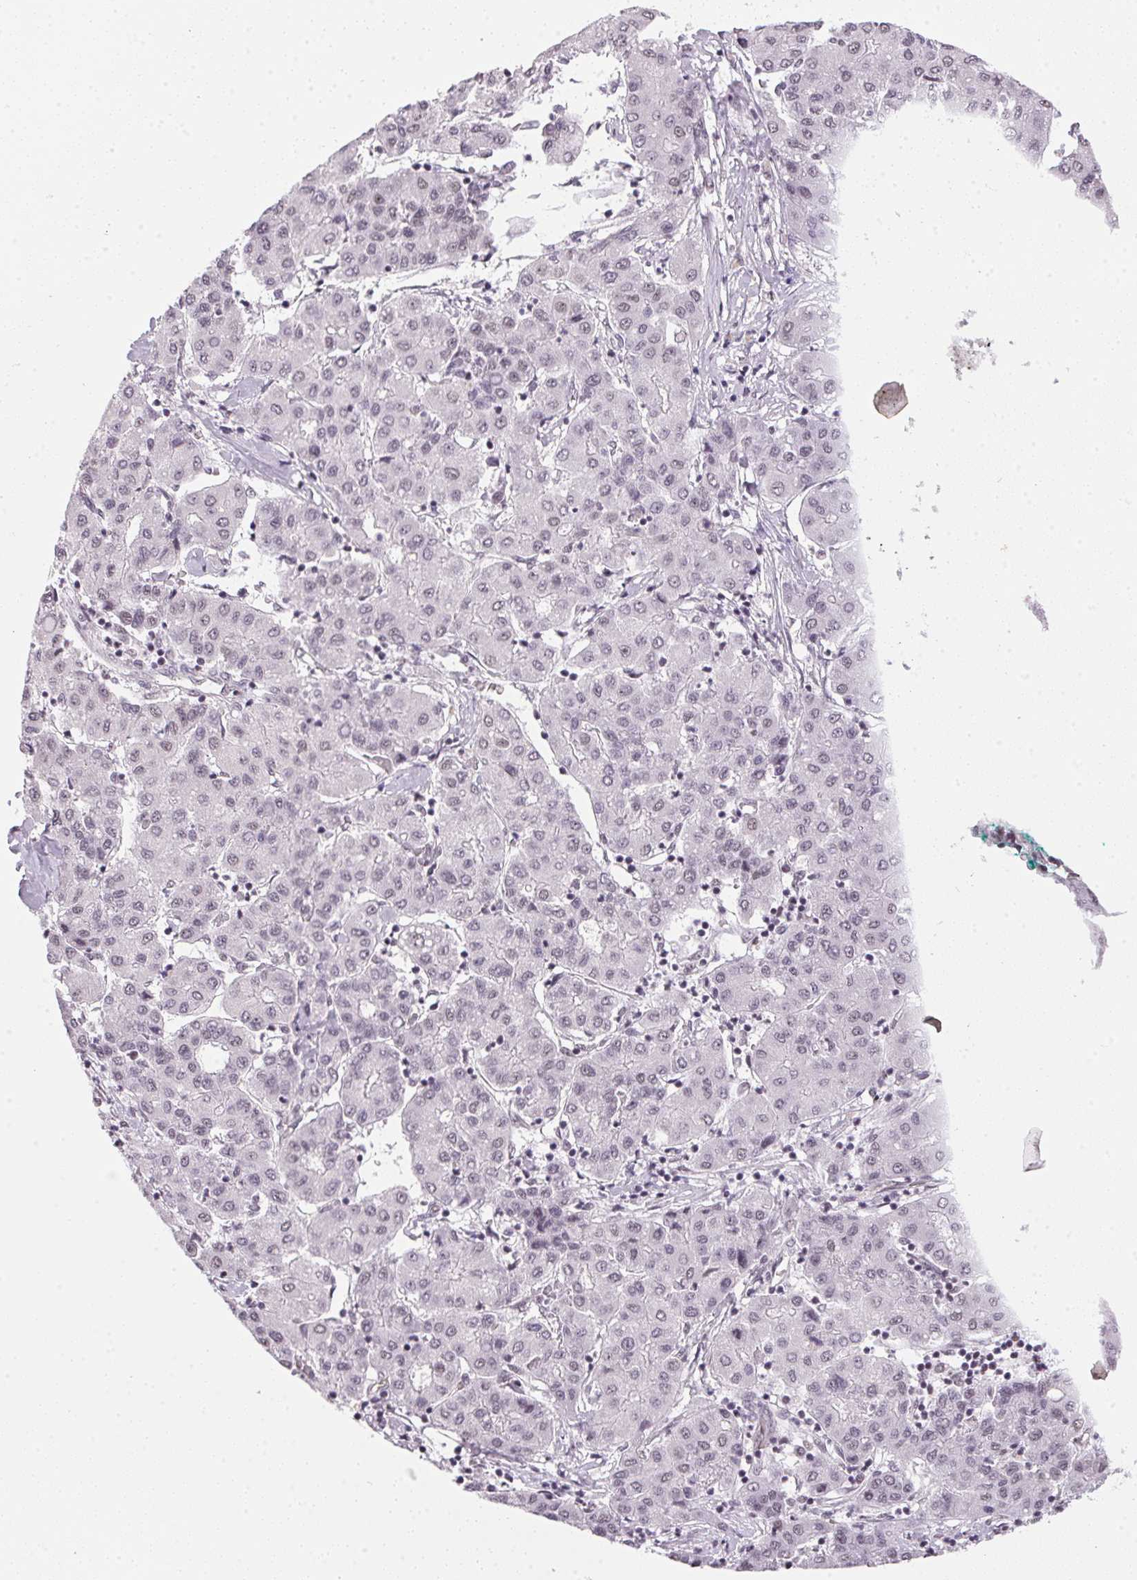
{"staining": {"intensity": "weak", "quantity": "<25%", "location": "nuclear"}, "tissue": "liver cancer", "cell_type": "Tumor cells", "image_type": "cancer", "snomed": [{"axis": "morphology", "description": "Carcinoma, Hepatocellular, NOS"}, {"axis": "topography", "description": "Liver"}], "caption": "Histopathology image shows no protein positivity in tumor cells of liver cancer tissue.", "gene": "SRSF7", "patient": {"sex": "male", "age": 65}}